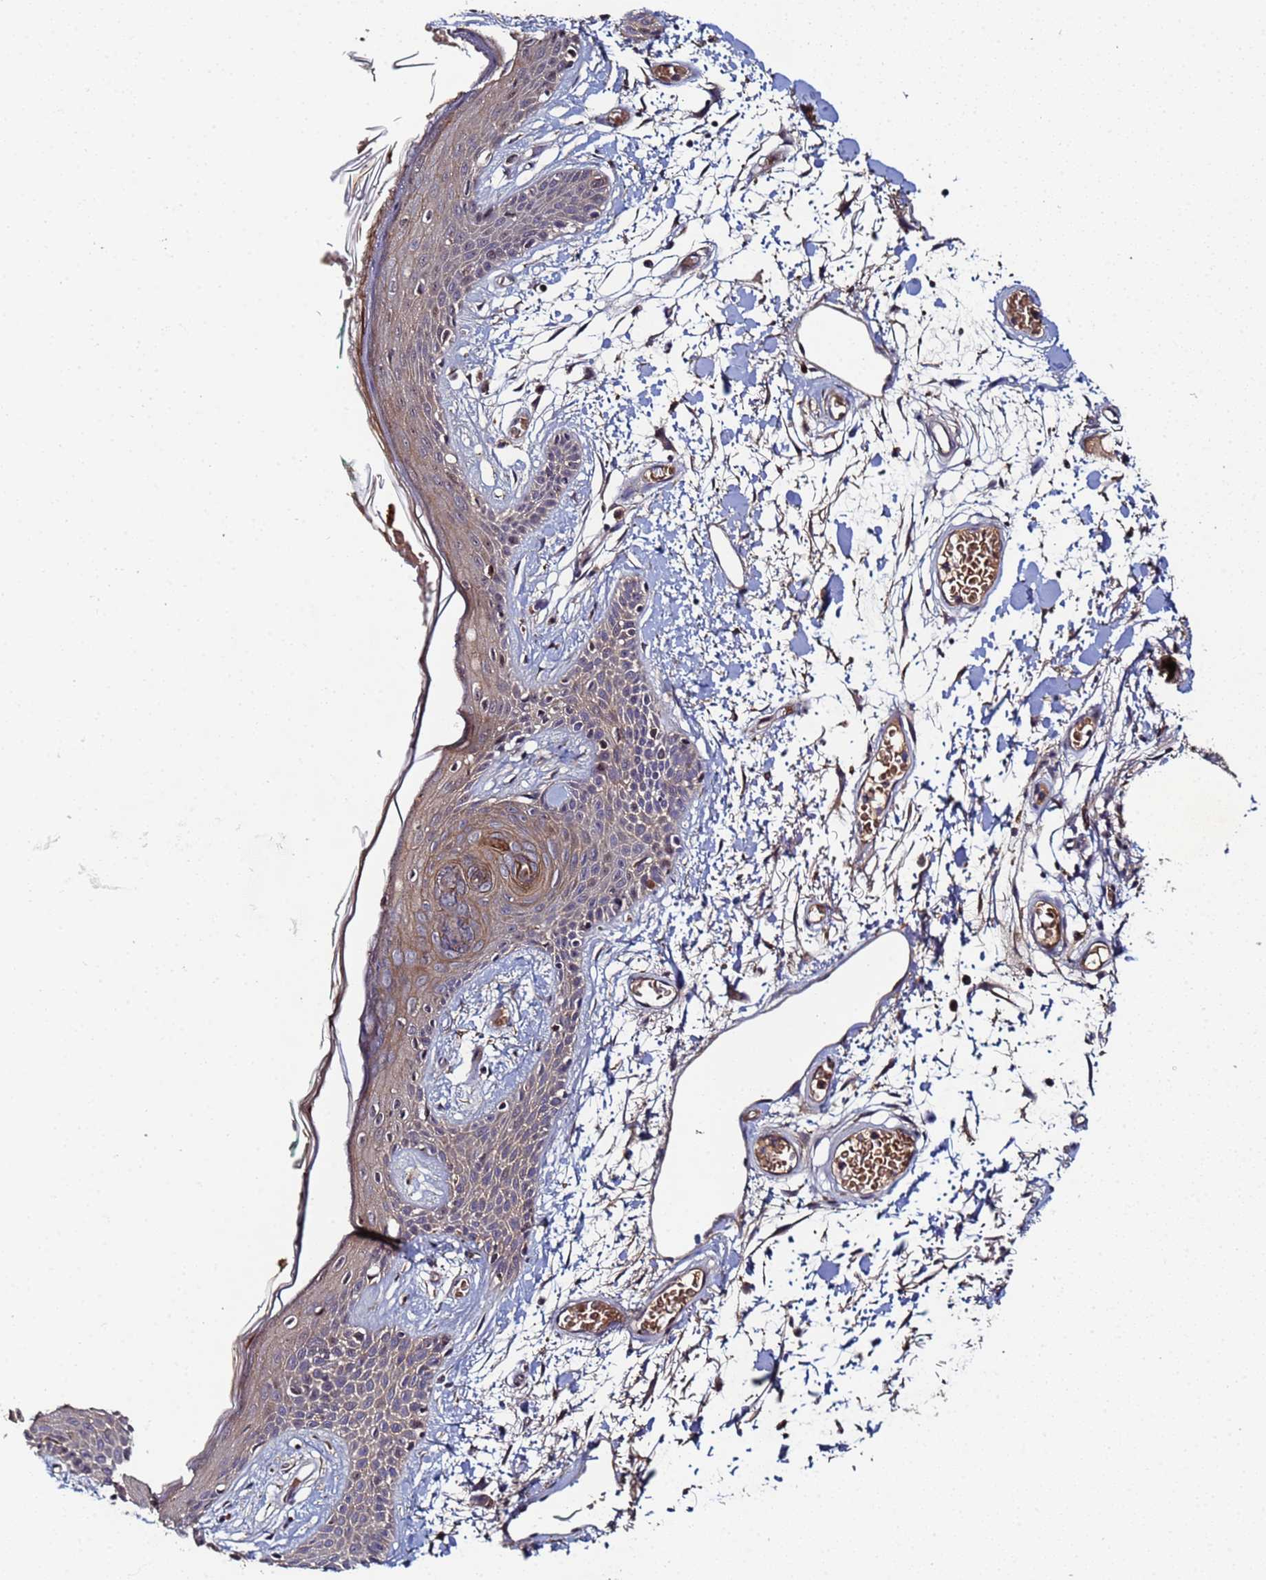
{"staining": {"intensity": "weak", "quantity": ">75%", "location": "cytoplasmic/membranous"}, "tissue": "skin", "cell_type": "Fibroblasts", "image_type": "normal", "snomed": [{"axis": "morphology", "description": "Normal tissue, NOS"}, {"axis": "topography", "description": "Skin"}], "caption": "Immunohistochemistry (IHC) (DAB (3,3'-diaminobenzidine)) staining of unremarkable skin displays weak cytoplasmic/membranous protein expression in about >75% of fibroblasts. (DAB = brown stain, brightfield microscopy at high magnification).", "gene": "OSER1", "patient": {"sex": "male", "age": 79}}